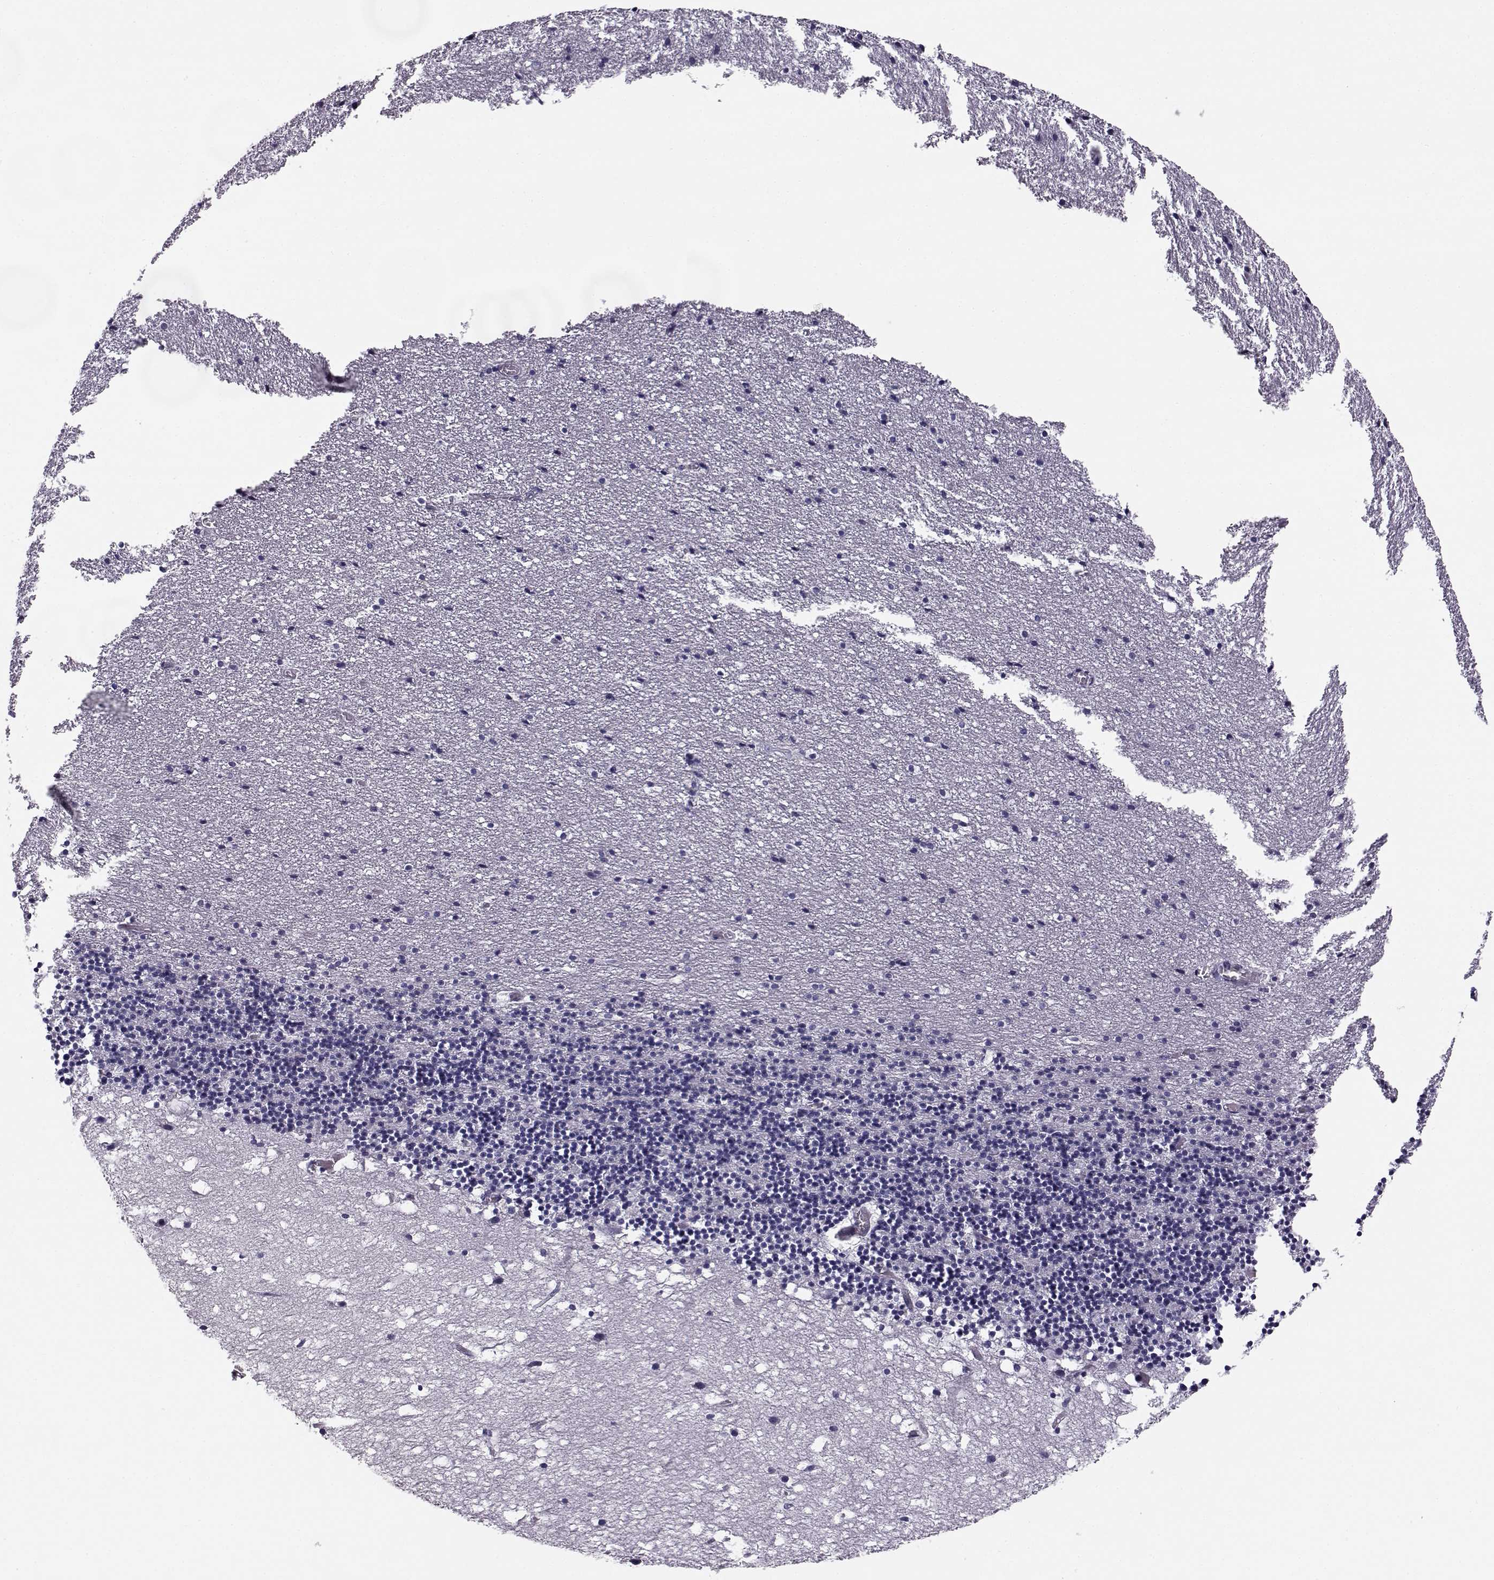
{"staining": {"intensity": "negative", "quantity": "none", "location": "none"}, "tissue": "cerebellum", "cell_type": "Cells in granular layer", "image_type": "normal", "snomed": [{"axis": "morphology", "description": "Normal tissue, NOS"}, {"axis": "topography", "description": "Cerebellum"}], "caption": "Immunohistochemical staining of unremarkable human cerebellum displays no significant positivity in cells in granular layer.", "gene": "KIF13B", "patient": {"sex": "male", "age": 37}}